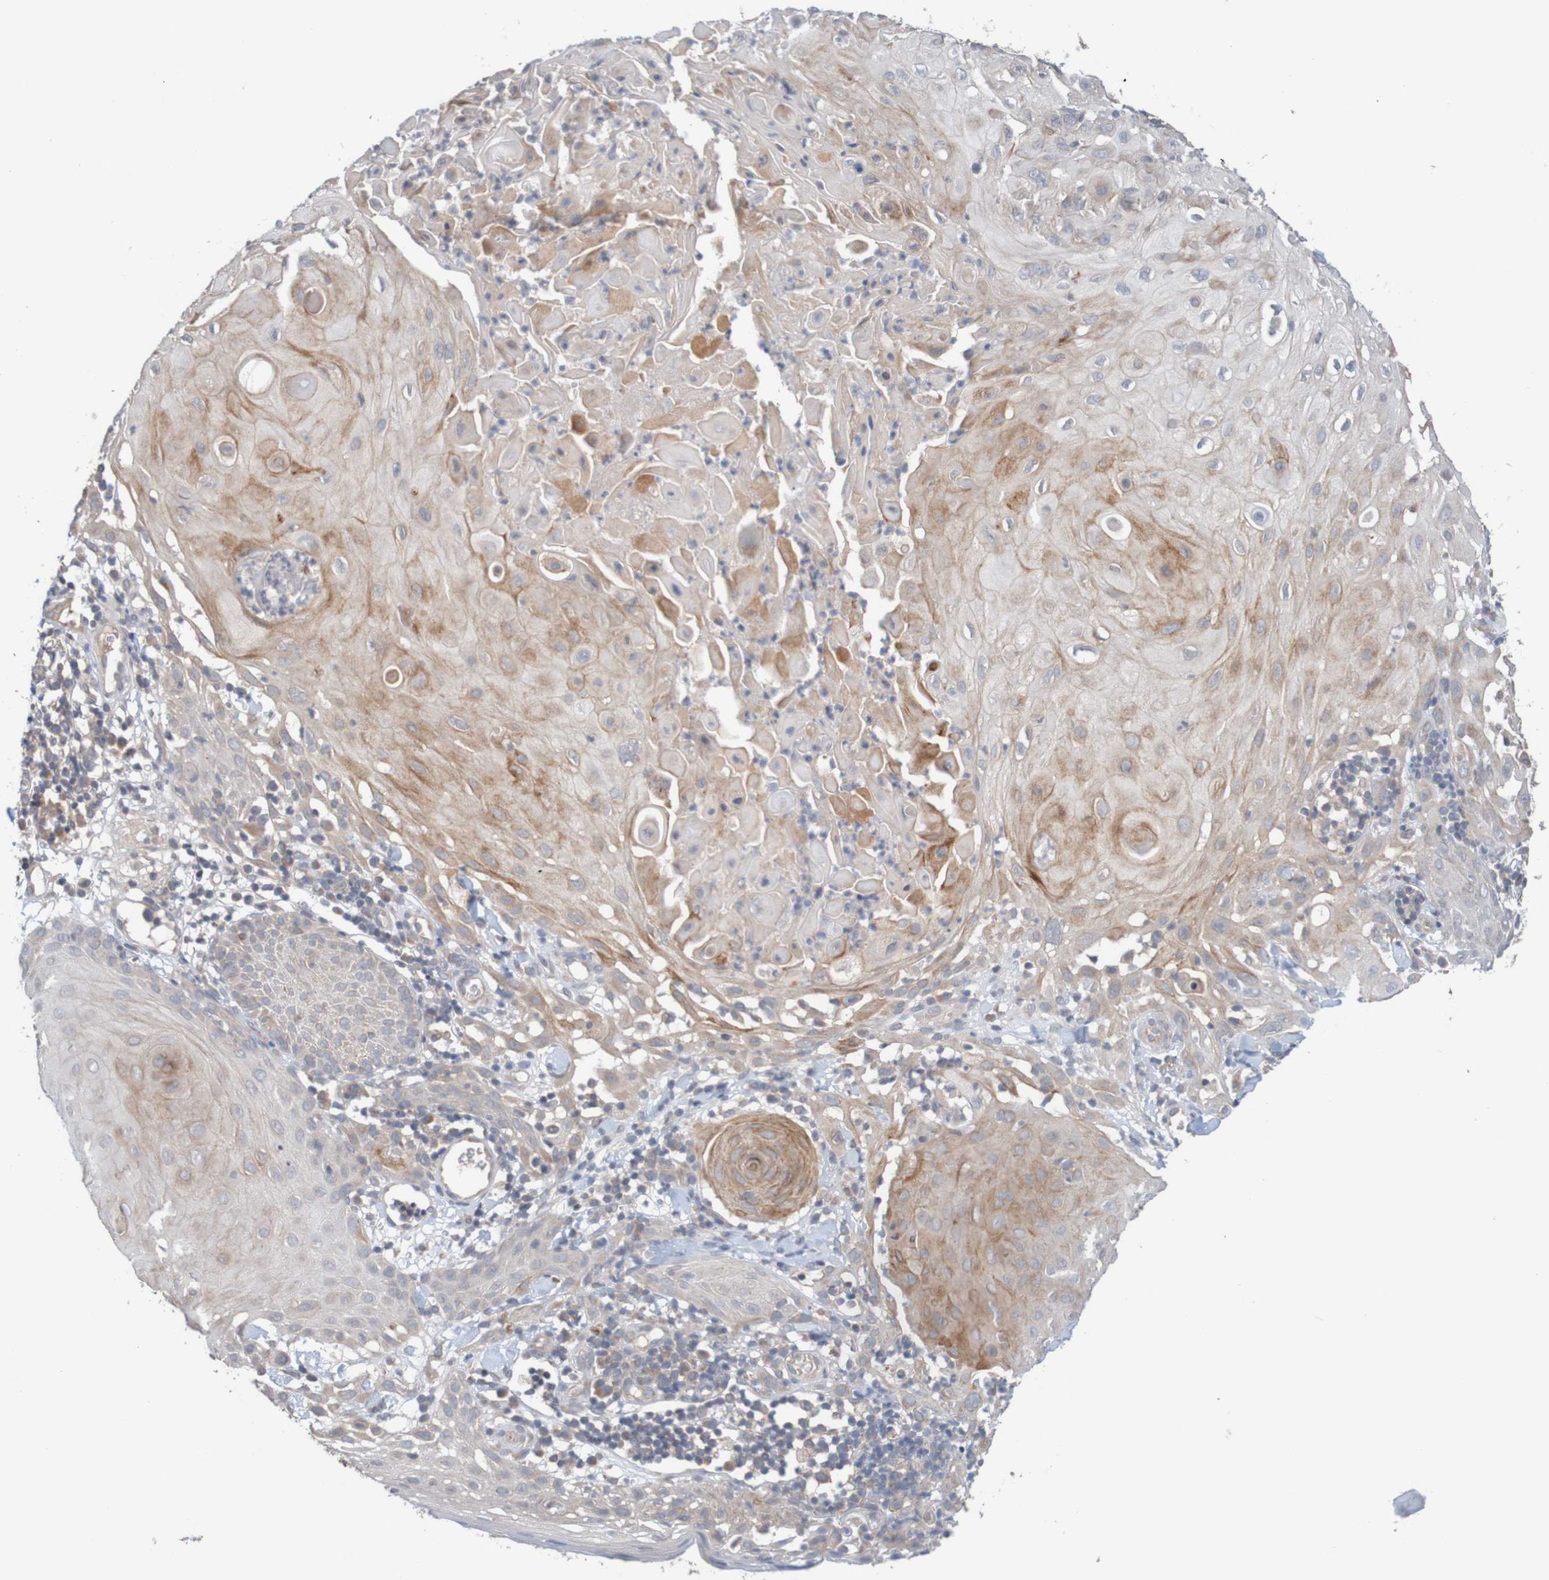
{"staining": {"intensity": "moderate", "quantity": "<25%", "location": "cytoplasmic/membranous"}, "tissue": "skin cancer", "cell_type": "Tumor cells", "image_type": "cancer", "snomed": [{"axis": "morphology", "description": "Squamous cell carcinoma, NOS"}, {"axis": "topography", "description": "Skin"}], "caption": "Protein staining of skin cancer tissue demonstrates moderate cytoplasmic/membranous staining in approximately <25% of tumor cells.", "gene": "ANKK1", "patient": {"sex": "male", "age": 24}}